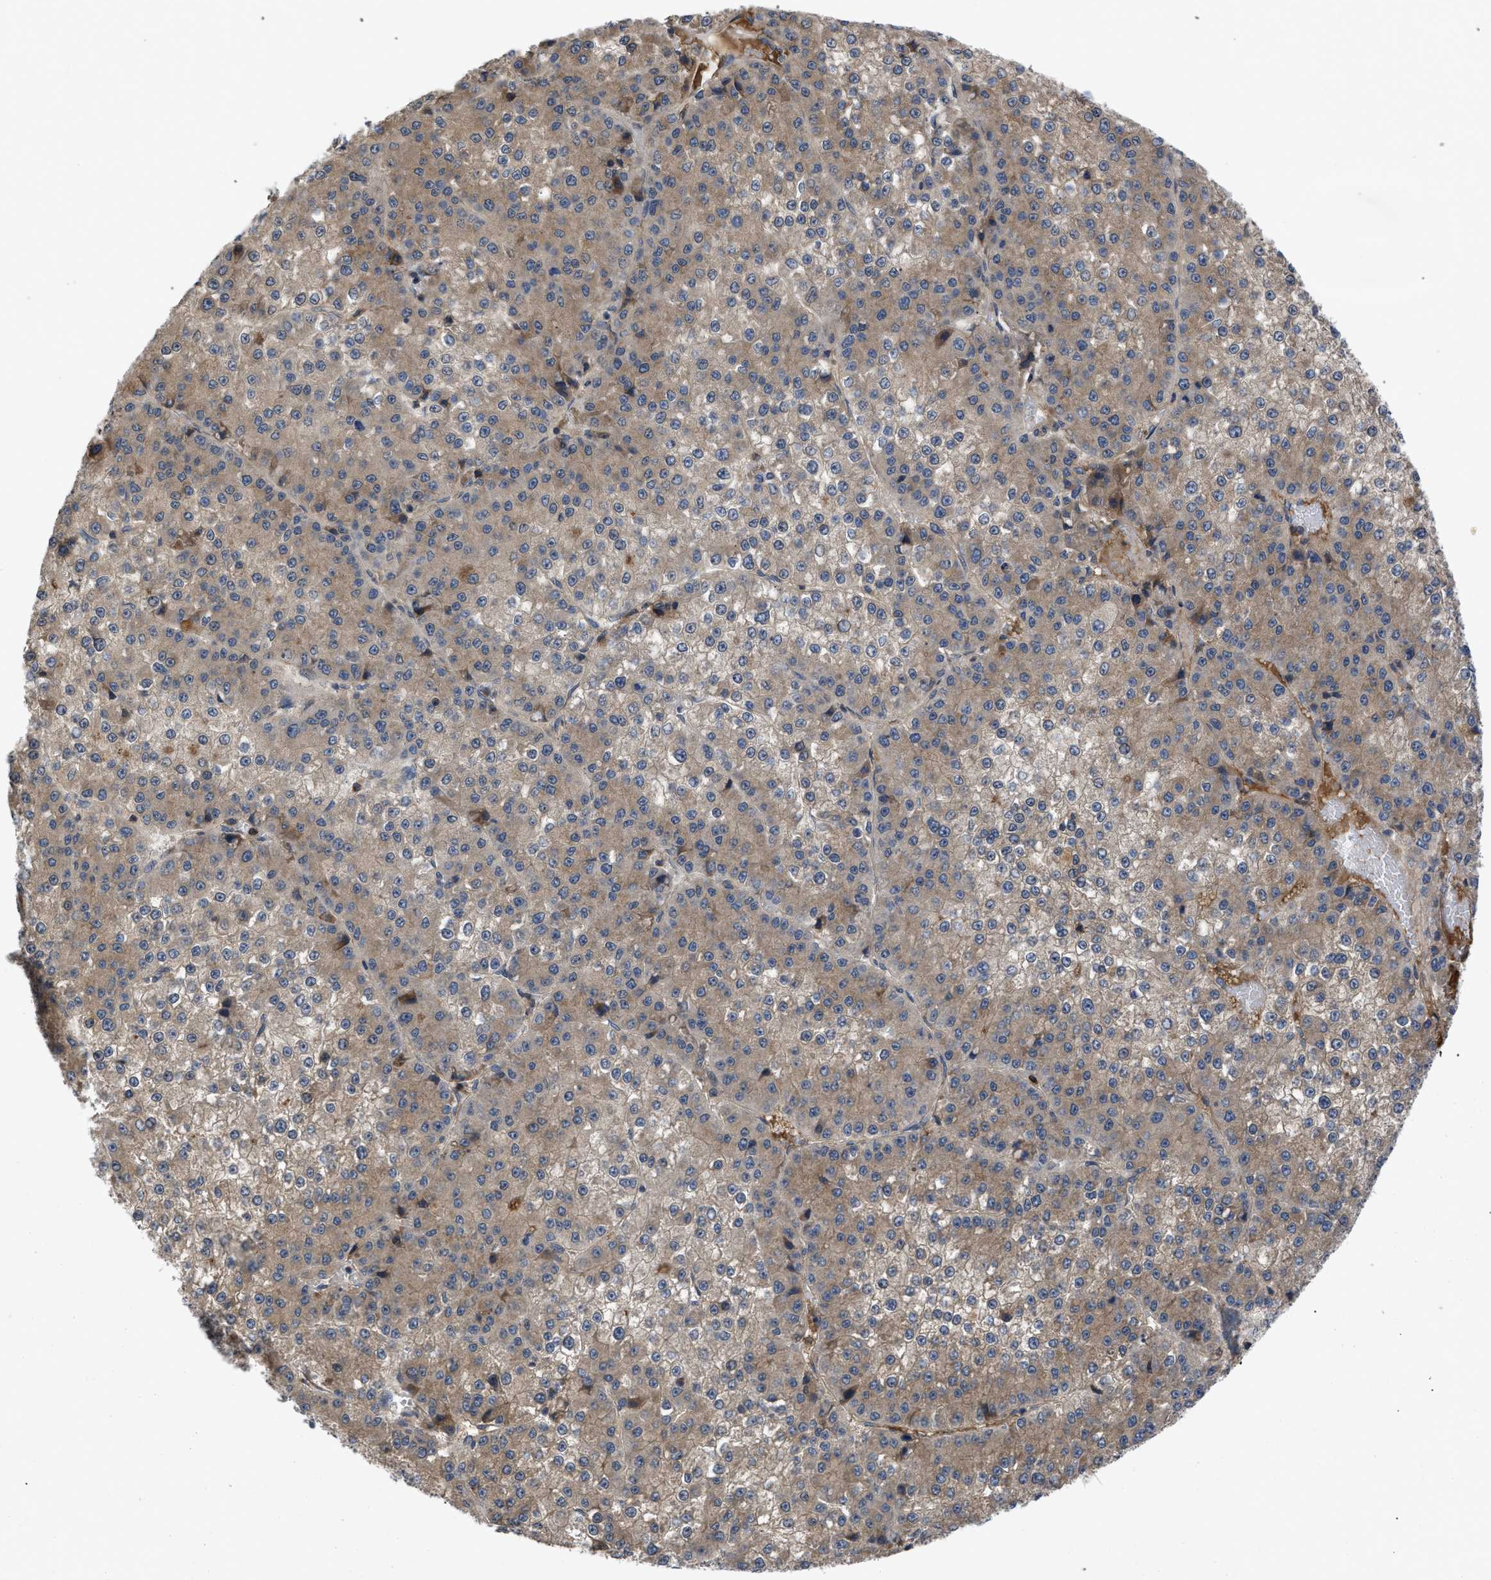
{"staining": {"intensity": "moderate", "quantity": ">75%", "location": "cytoplasmic/membranous"}, "tissue": "liver cancer", "cell_type": "Tumor cells", "image_type": "cancer", "snomed": [{"axis": "morphology", "description": "Carcinoma, Hepatocellular, NOS"}, {"axis": "topography", "description": "Liver"}], "caption": "Moderate cytoplasmic/membranous expression for a protein is seen in approximately >75% of tumor cells of liver cancer (hepatocellular carcinoma) using immunohistochemistry.", "gene": "VPS4A", "patient": {"sex": "female", "age": 73}}